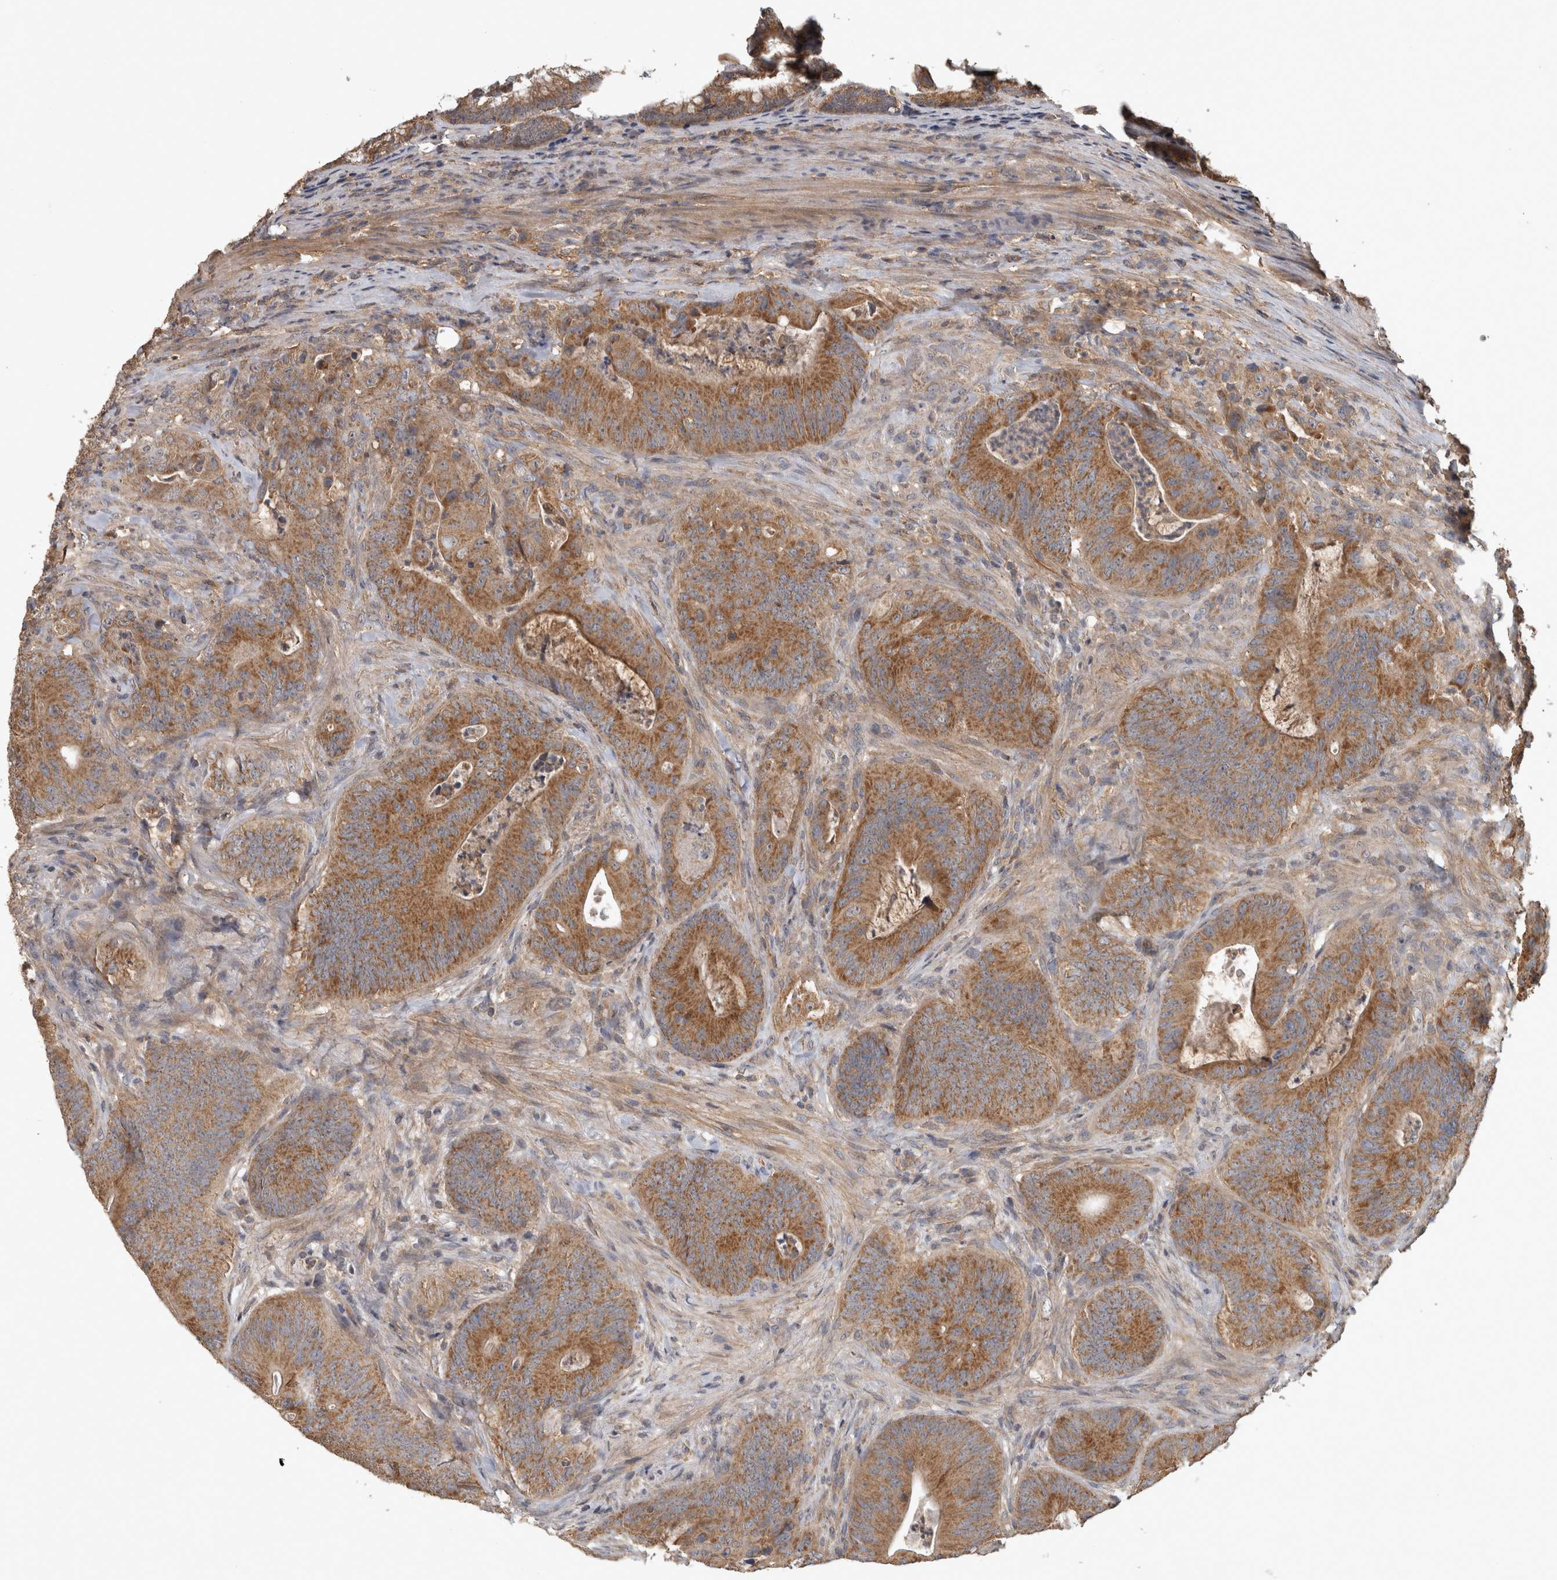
{"staining": {"intensity": "moderate", "quantity": ">75%", "location": "cytoplasmic/membranous"}, "tissue": "colorectal cancer", "cell_type": "Tumor cells", "image_type": "cancer", "snomed": [{"axis": "morphology", "description": "Normal tissue, NOS"}, {"axis": "topography", "description": "Colon"}], "caption": "IHC image of colorectal cancer stained for a protein (brown), which reveals medium levels of moderate cytoplasmic/membranous expression in about >75% of tumor cells.", "gene": "TRMT61B", "patient": {"sex": "female", "age": 82}}